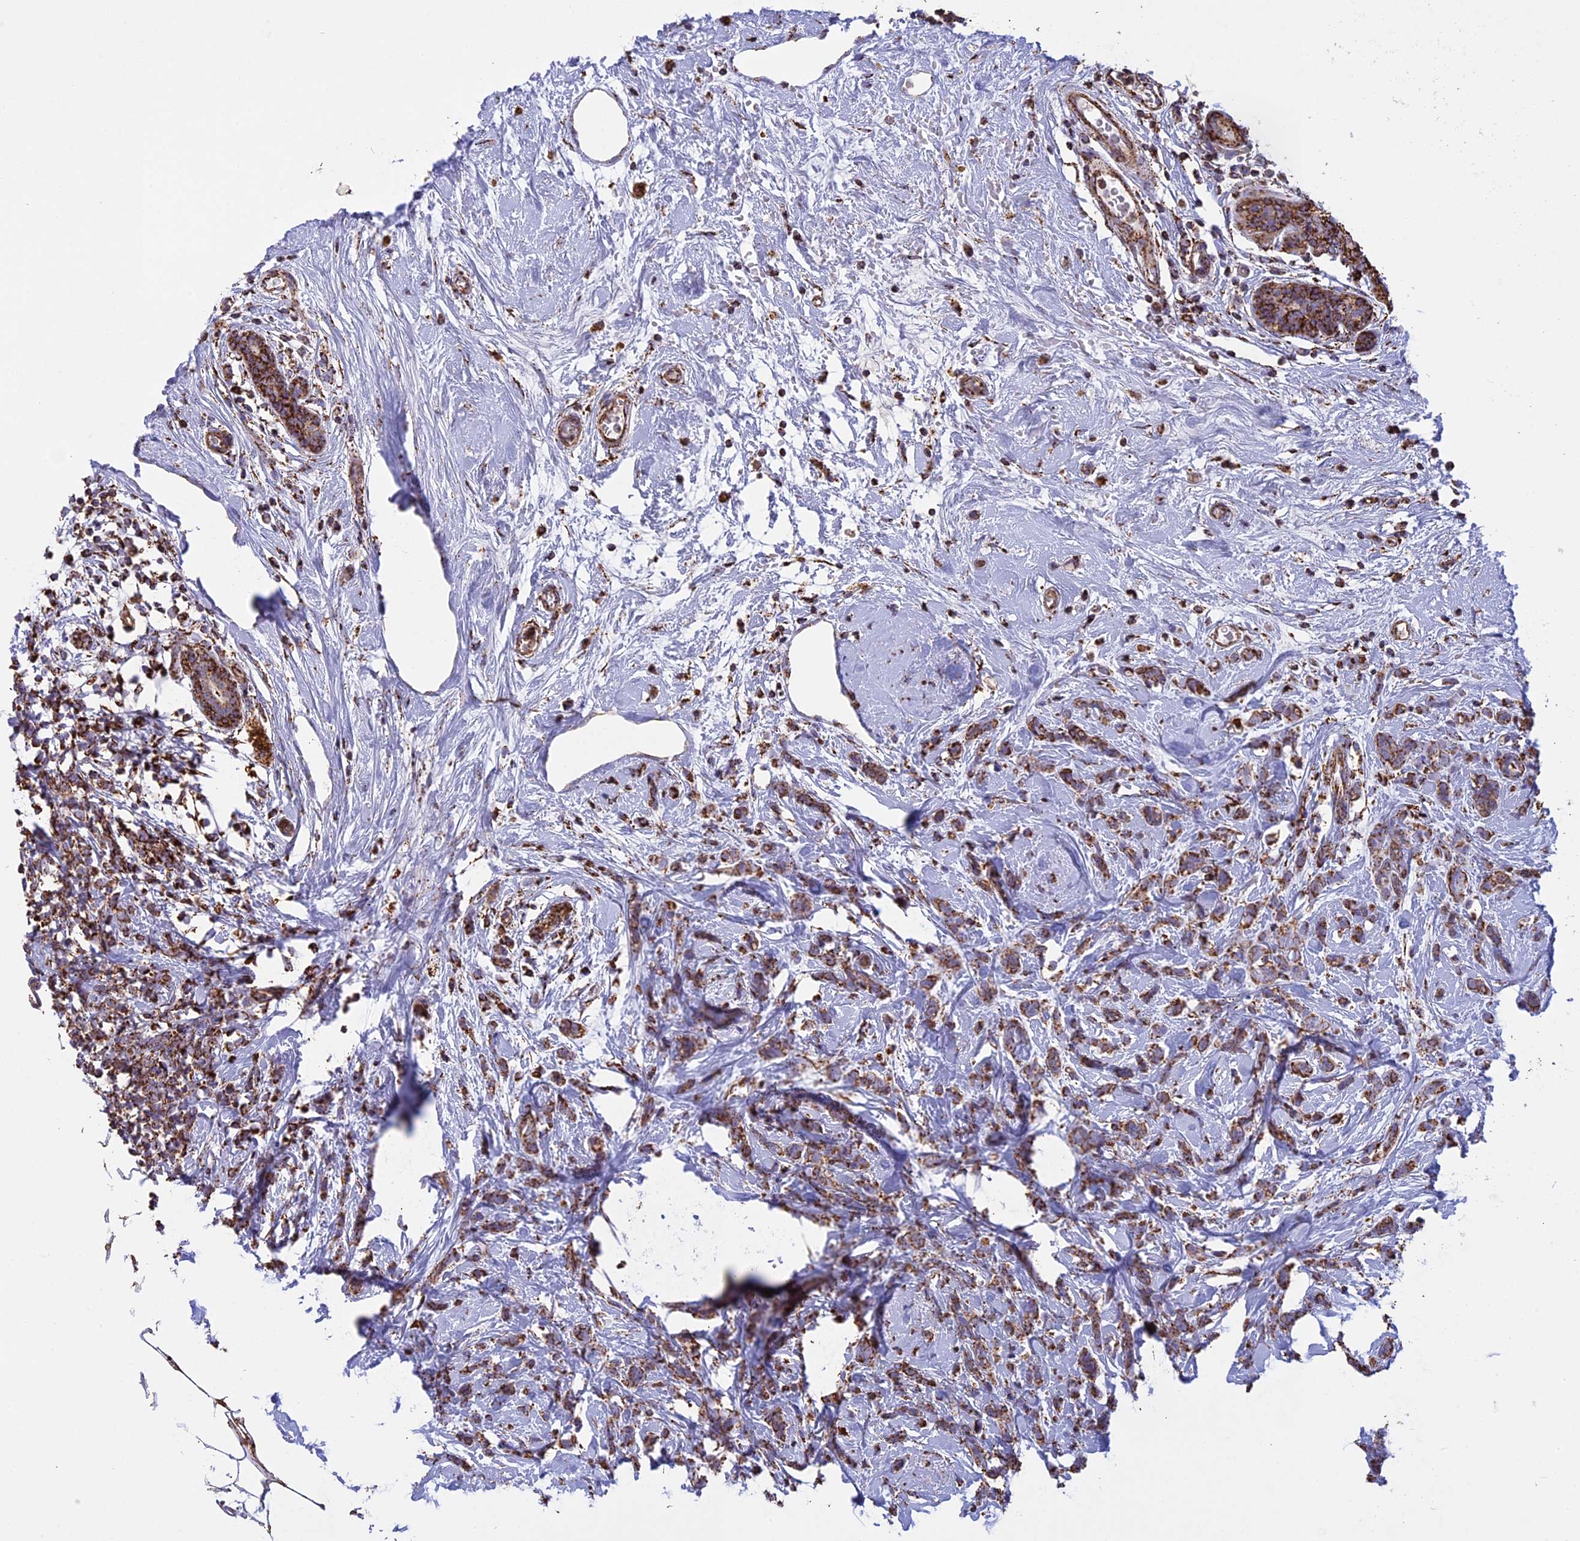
{"staining": {"intensity": "moderate", "quantity": ">75%", "location": "cytoplasmic/membranous"}, "tissue": "breast cancer", "cell_type": "Tumor cells", "image_type": "cancer", "snomed": [{"axis": "morphology", "description": "Lobular carcinoma"}, {"axis": "topography", "description": "Breast"}], "caption": "Immunohistochemistry micrograph of neoplastic tissue: lobular carcinoma (breast) stained using IHC exhibits medium levels of moderate protein expression localized specifically in the cytoplasmic/membranous of tumor cells, appearing as a cytoplasmic/membranous brown color.", "gene": "KCNG1", "patient": {"sex": "female", "age": 58}}